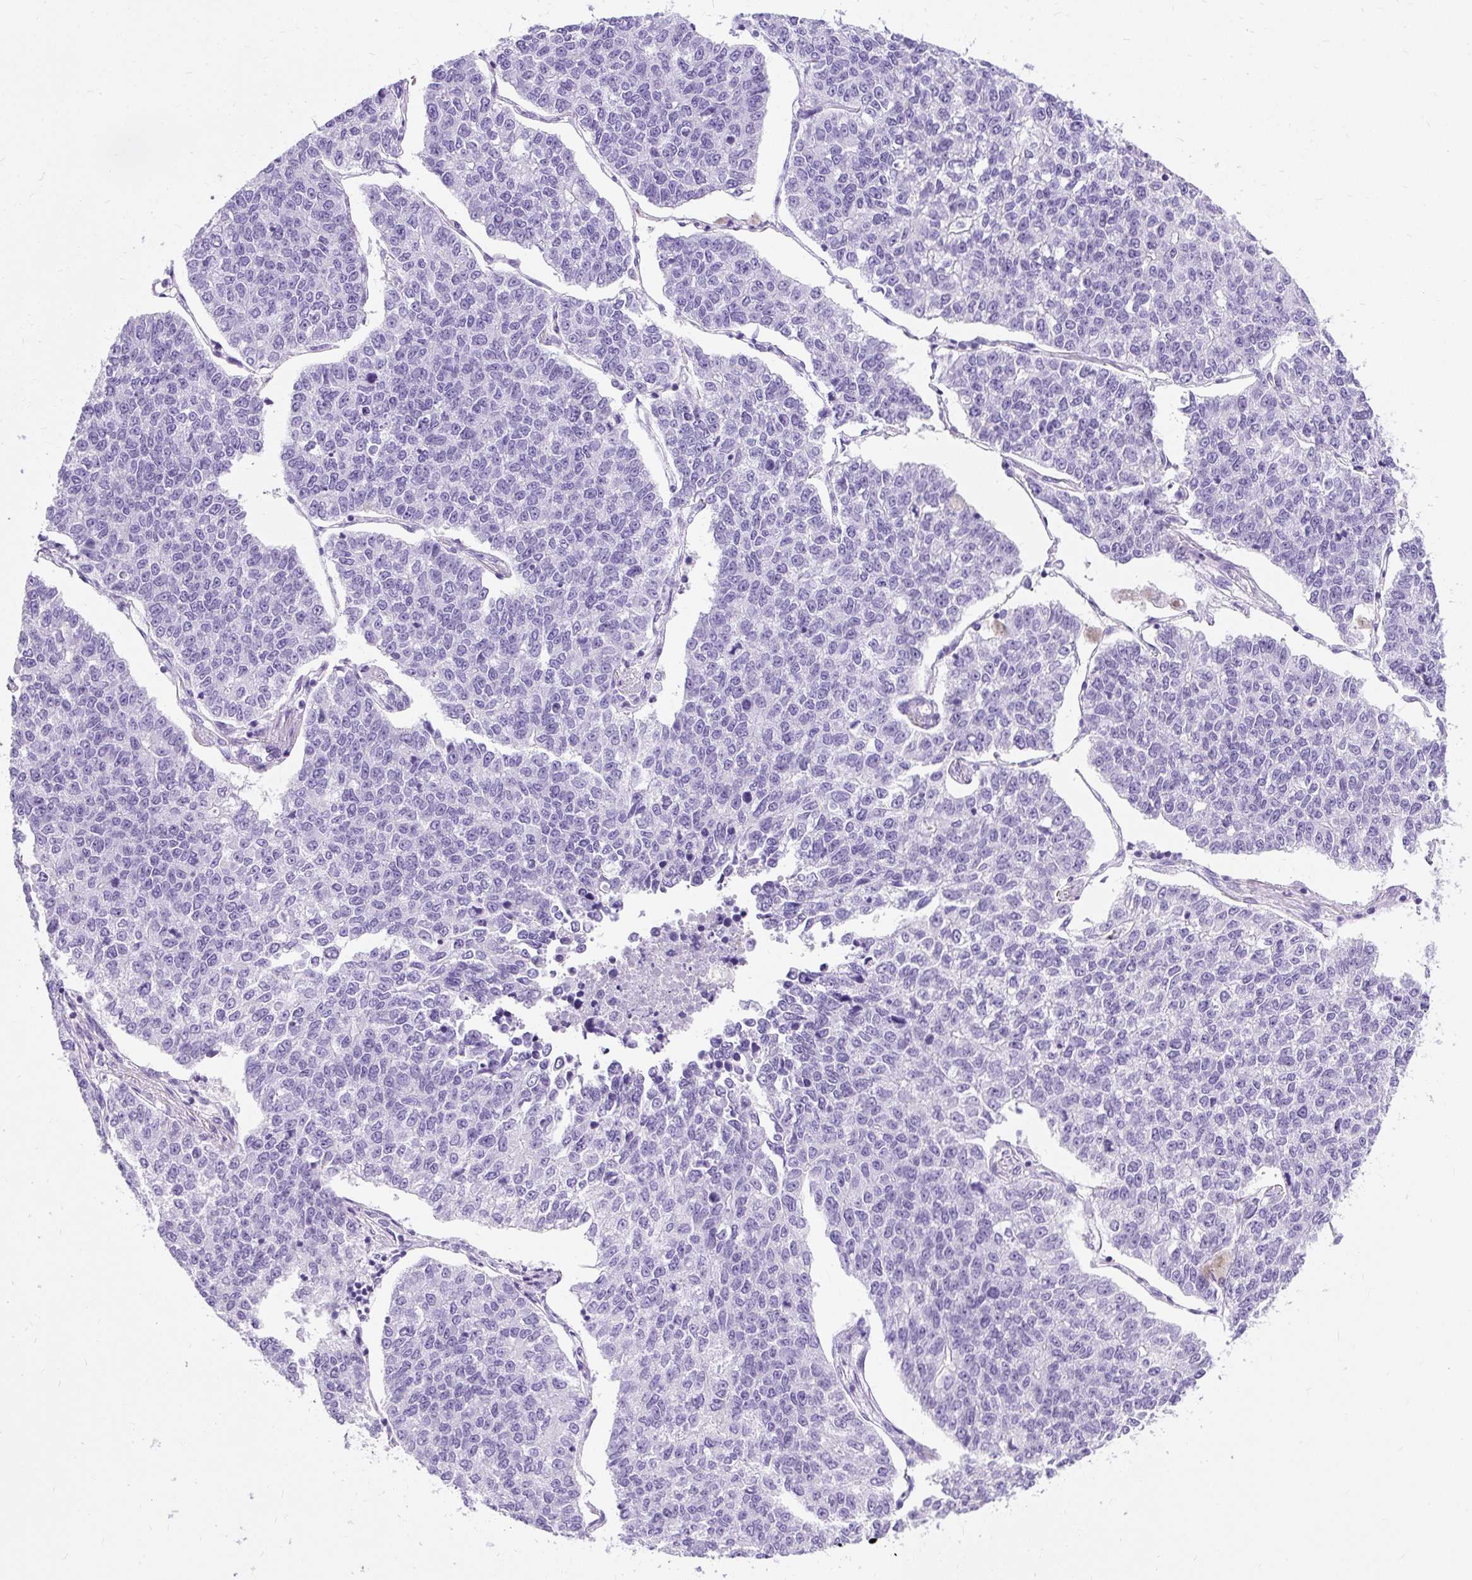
{"staining": {"intensity": "negative", "quantity": "none", "location": "none"}, "tissue": "lung cancer", "cell_type": "Tumor cells", "image_type": "cancer", "snomed": [{"axis": "morphology", "description": "Adenocarcinoma, NOS"}, {"axis": "topography", "description": "Lung"}], "caption": "Lung cancer was stained to show a protein in brown. There is no significant expression in tumor cells. (Immunohistochemistry, brightfield microscopy, high magnification).", "gene": "PVALB", "patient": {"sex": "male", "age": 49}}